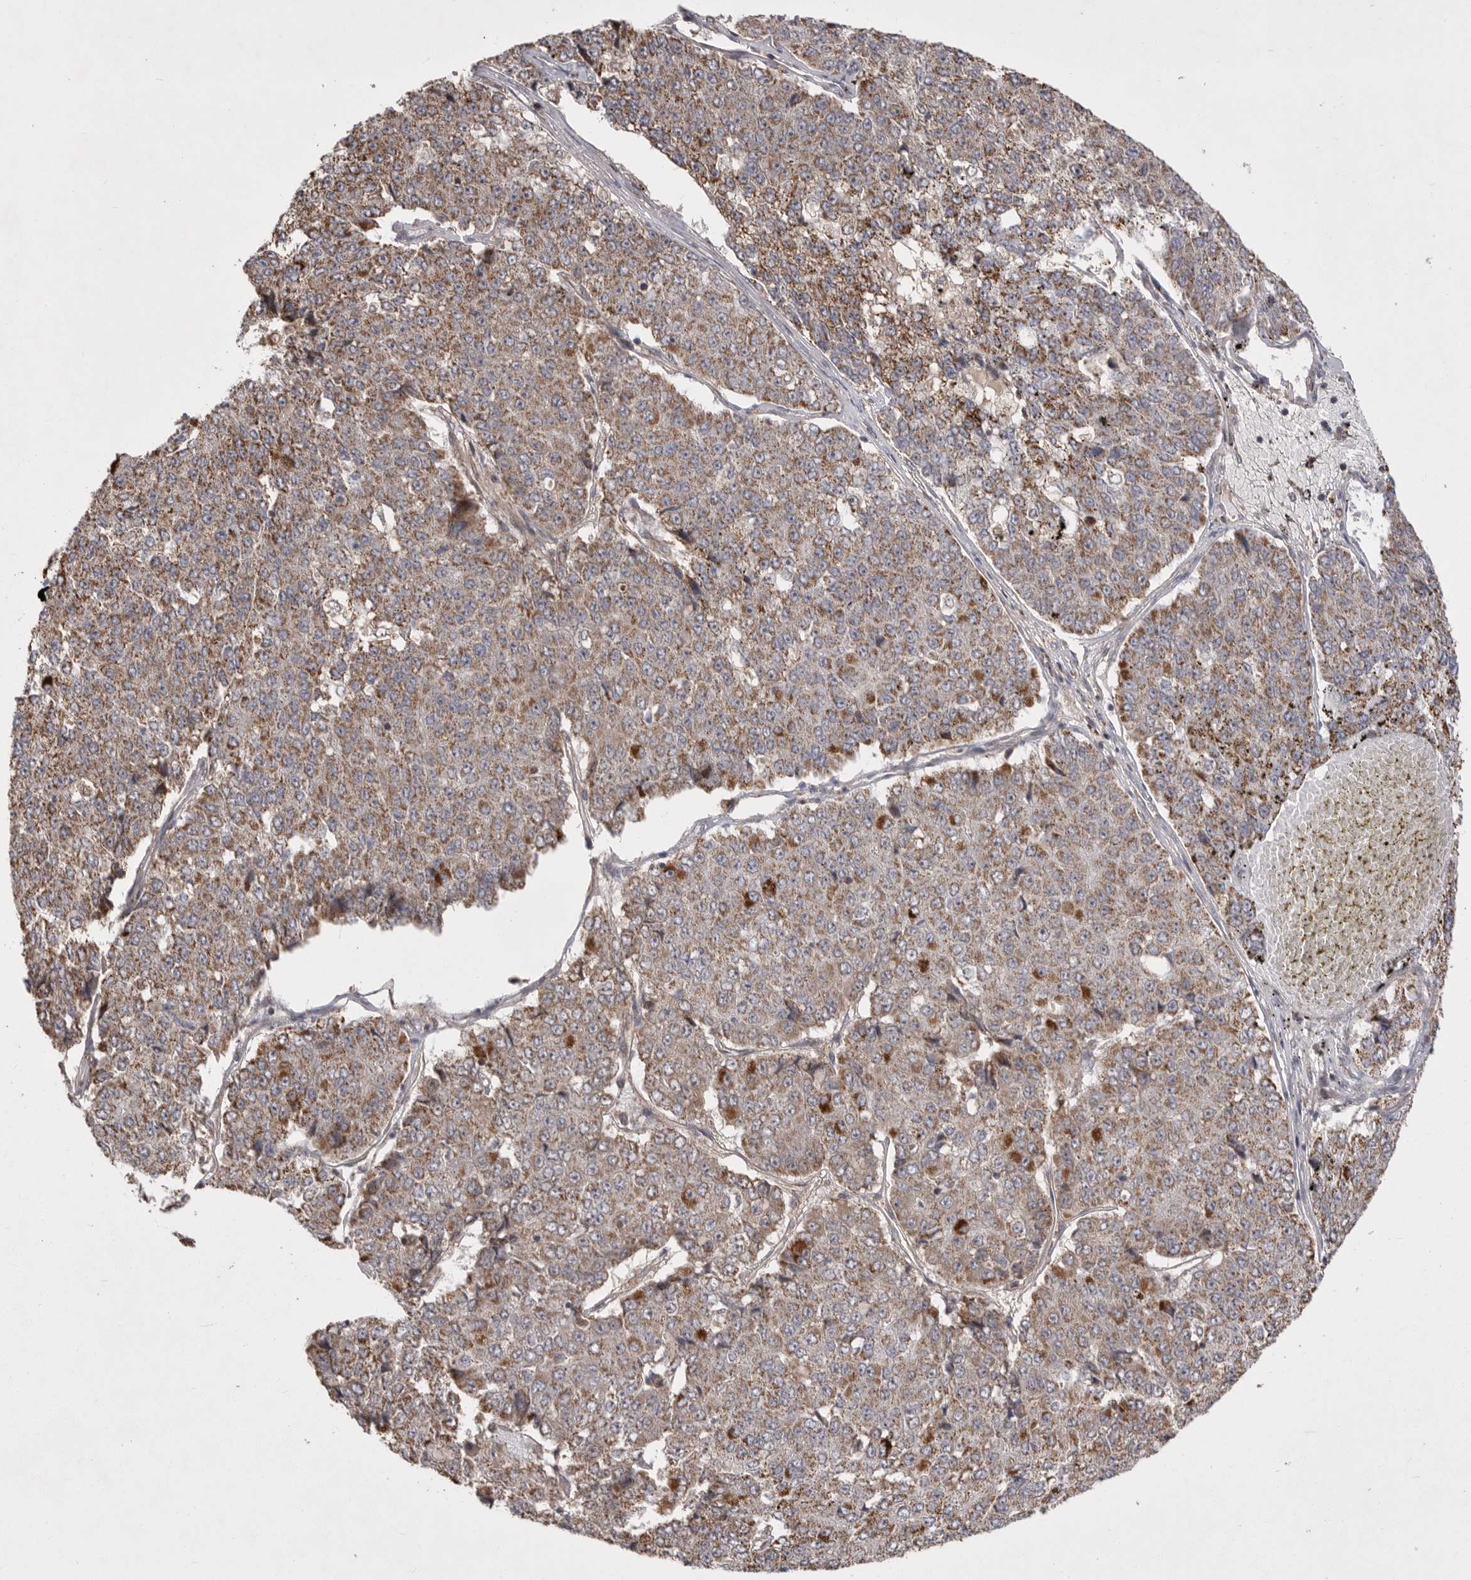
{"staining": {"intensity": "moderate", "quantity": ">75%", "location": "cytoplasmic/membranous"}, "tissue": "pancreatic cancer", "cell_type": "Tumor cells", "image_type": "cancer", "snomed": [{"axis": "morphology", "description": "Adenocarcinoma, NOS"}, {"axis": "topography", "description": "Pancreas"}], "caption": "Brown immunohistochemical staining in human pancreatic cancer (adenocarcinoma) demonstrates moderate cytoplasmic/membranous positivity in approximately >75% of tumor cells.", "gene": "KYAT3", "patient": {"sex": "male", "age": 50}}